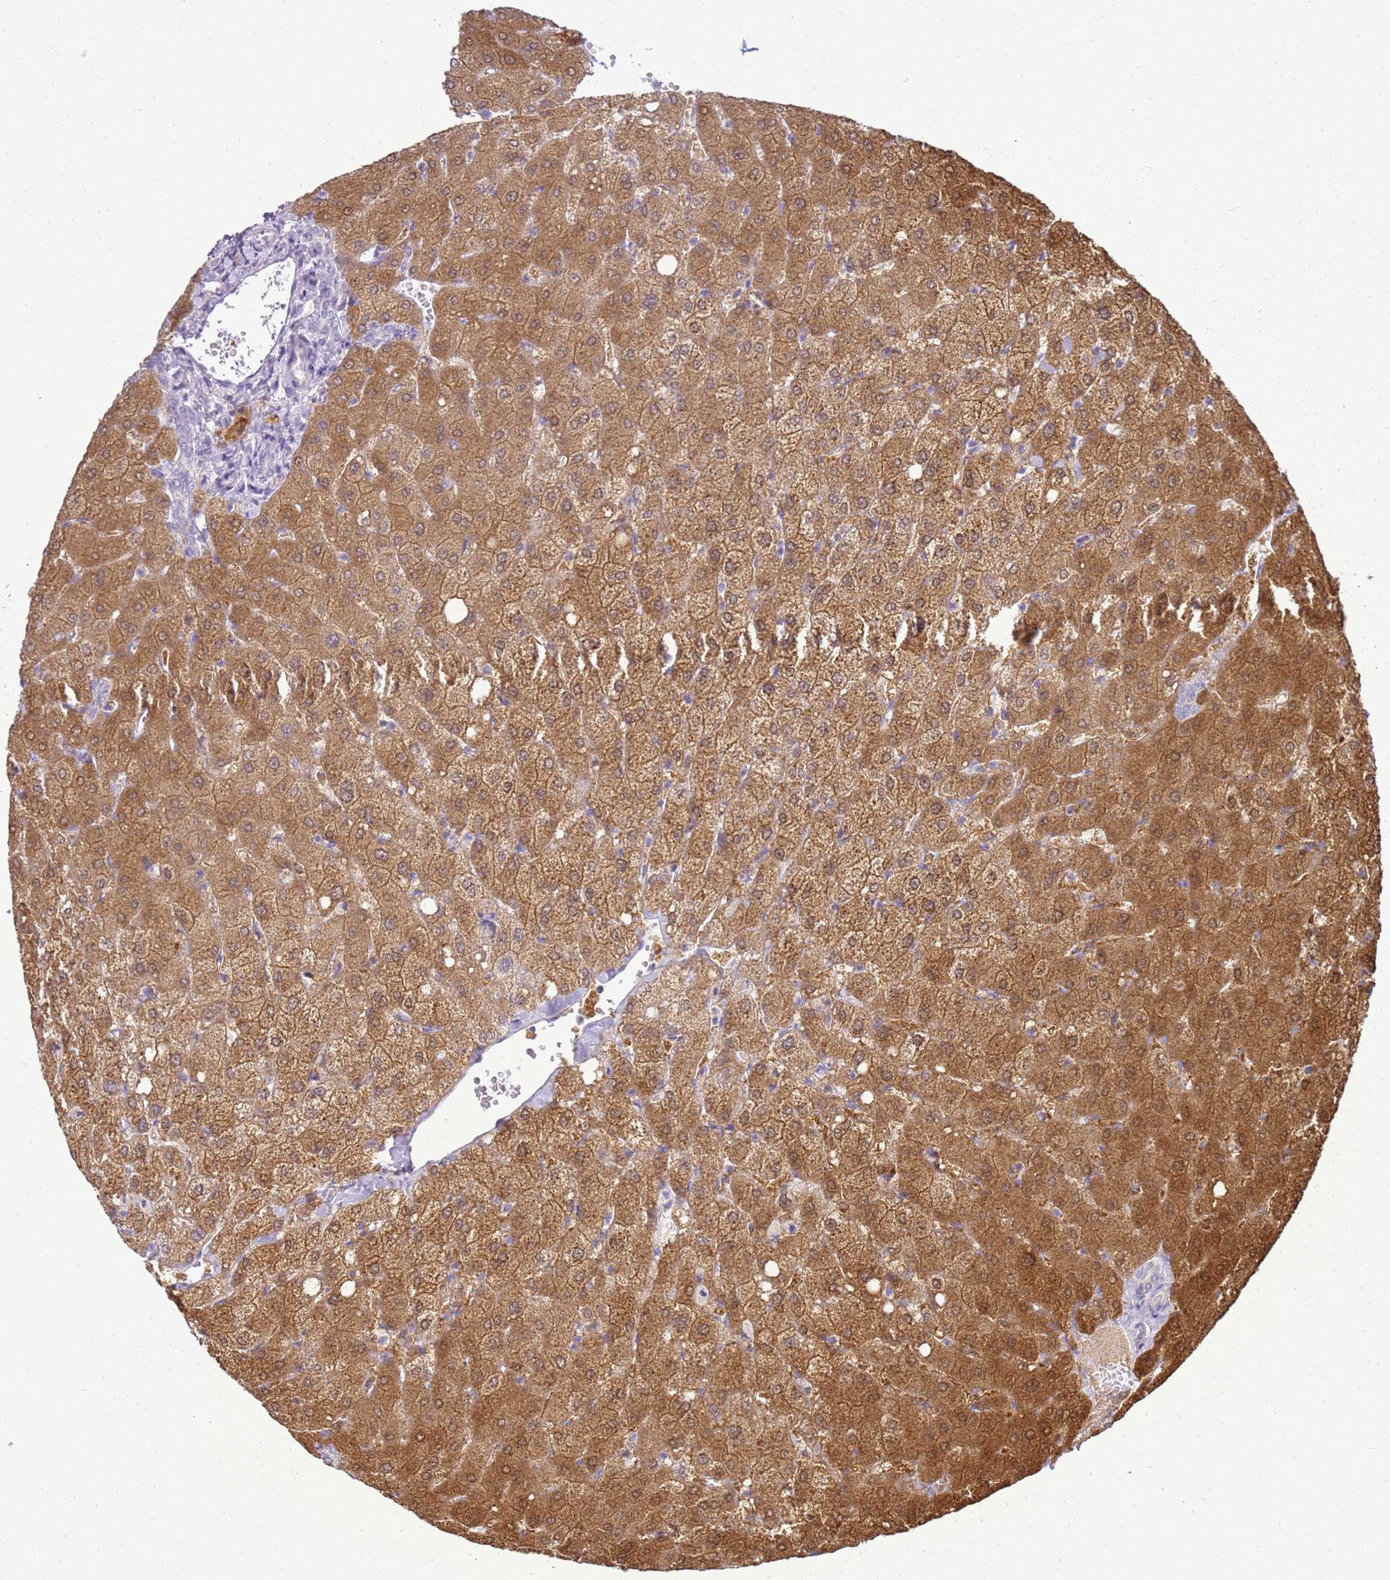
{"staining": {"intensity": "negative", "quantity": "none", "location": "none"}, "tissue": "liver", "cell_type": "Cholangiocytes", "image_type": "normal", "snomed": [{"axis": "morphology", "description": "Normal tissue, NOS"}, {"axis": "topography", "description": "Liver"}], "caption": "DAB immunohistochemical staining of normal liver reveals no significant expression in cholangiocytes. (Brightfield microscopy of DAB immunohistochemistry (IHC) at high magnification).", "gene": "SULT1E1", "patient": {"sex": "female", "age": 54}}